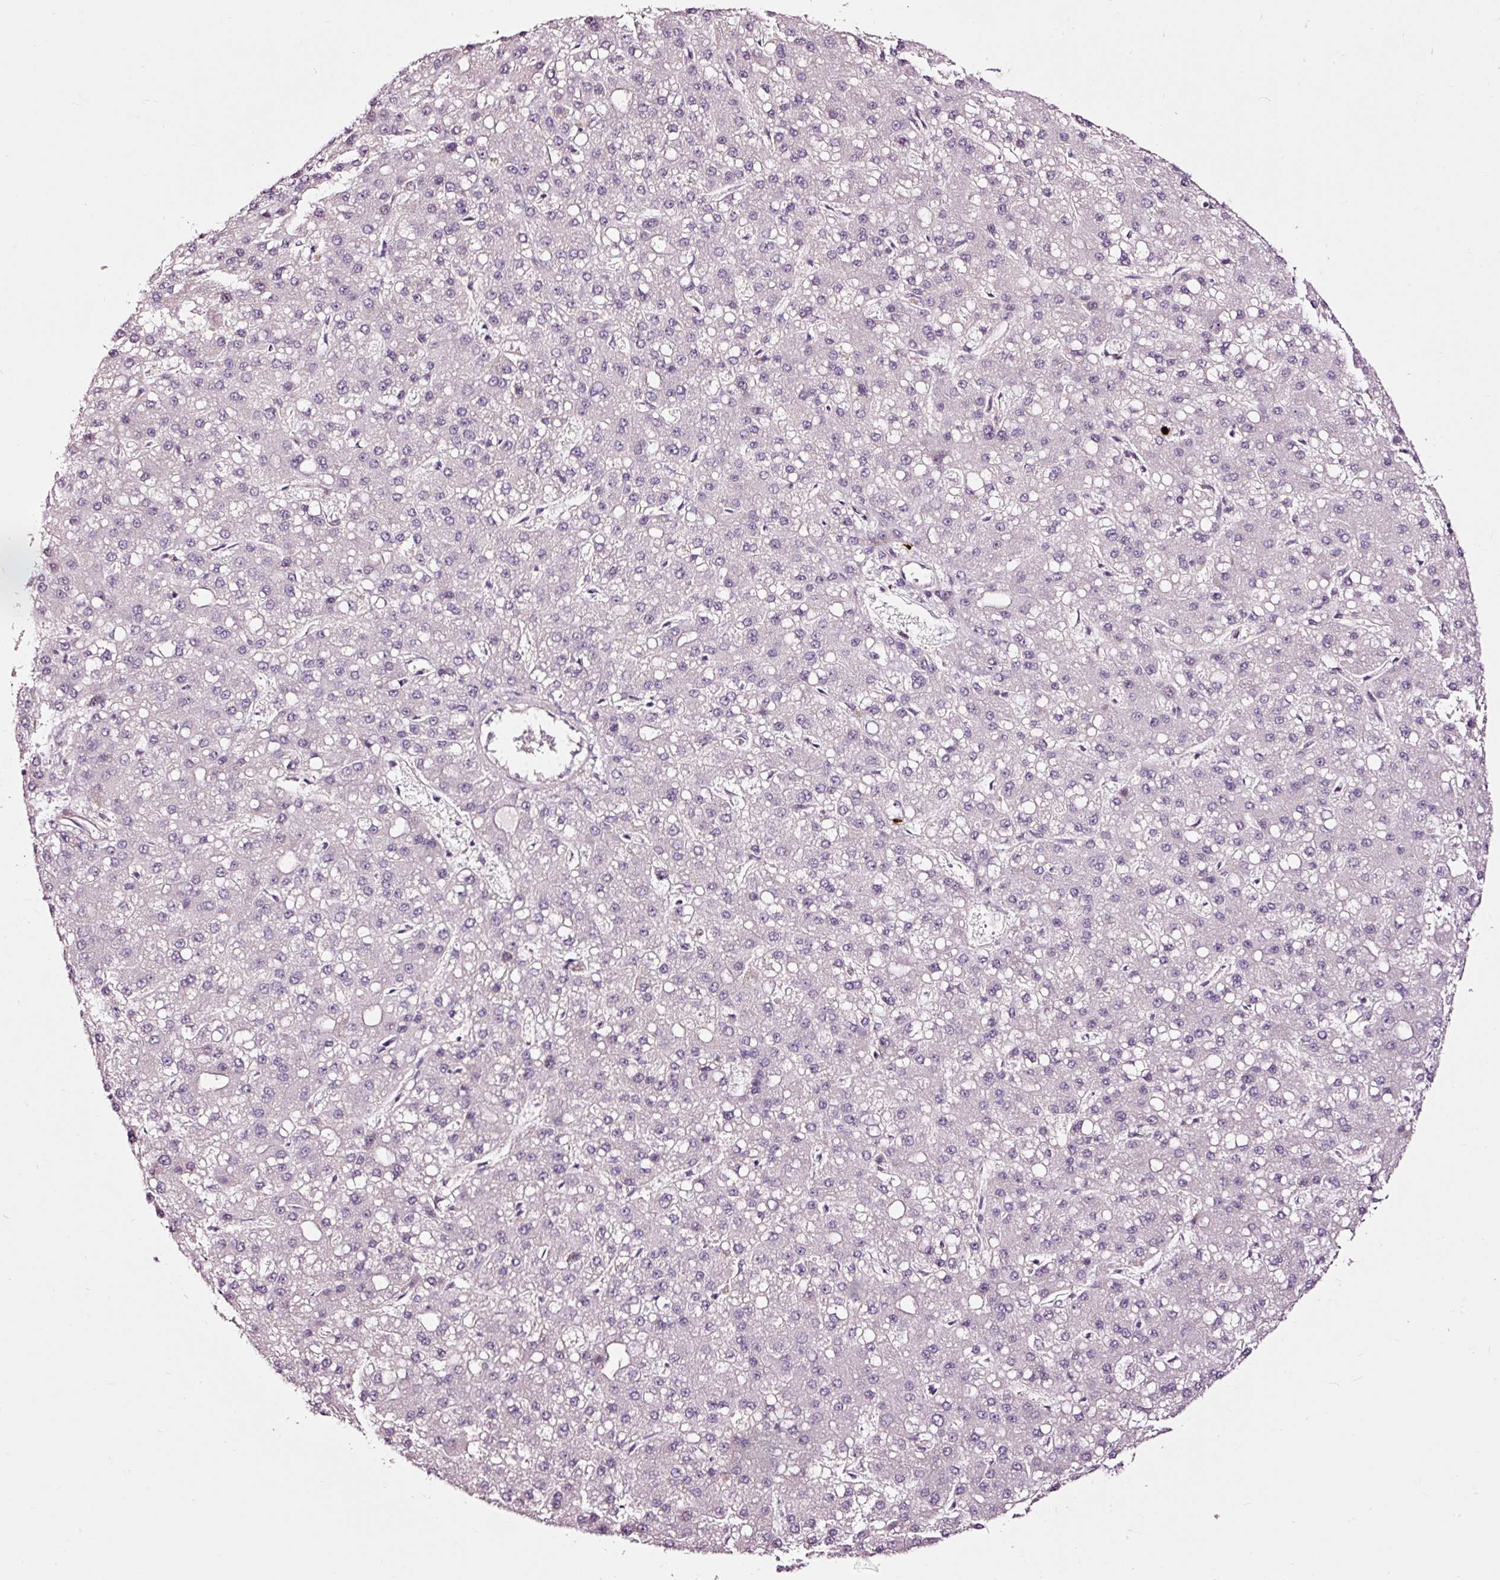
{"staining": {"intensity": "negative", "quantity": "none", "location": "none"}, "tissue": "liver cancer", "cell_type": "Tumor cells", "image_type": "cancer", "snomed": [{"axis": "morphology", "description": "Carcinoma, Hepatocellular, NOS"}, {"axis": "topography", "description": "Liver"}], "caption": "Hepatocellular carcinoma (liver) stained for a protein using immunohistochemistry displays no expression tumor cells.", "gene": "UTP14A", "patient": {"sex": "male", "age": 67}}